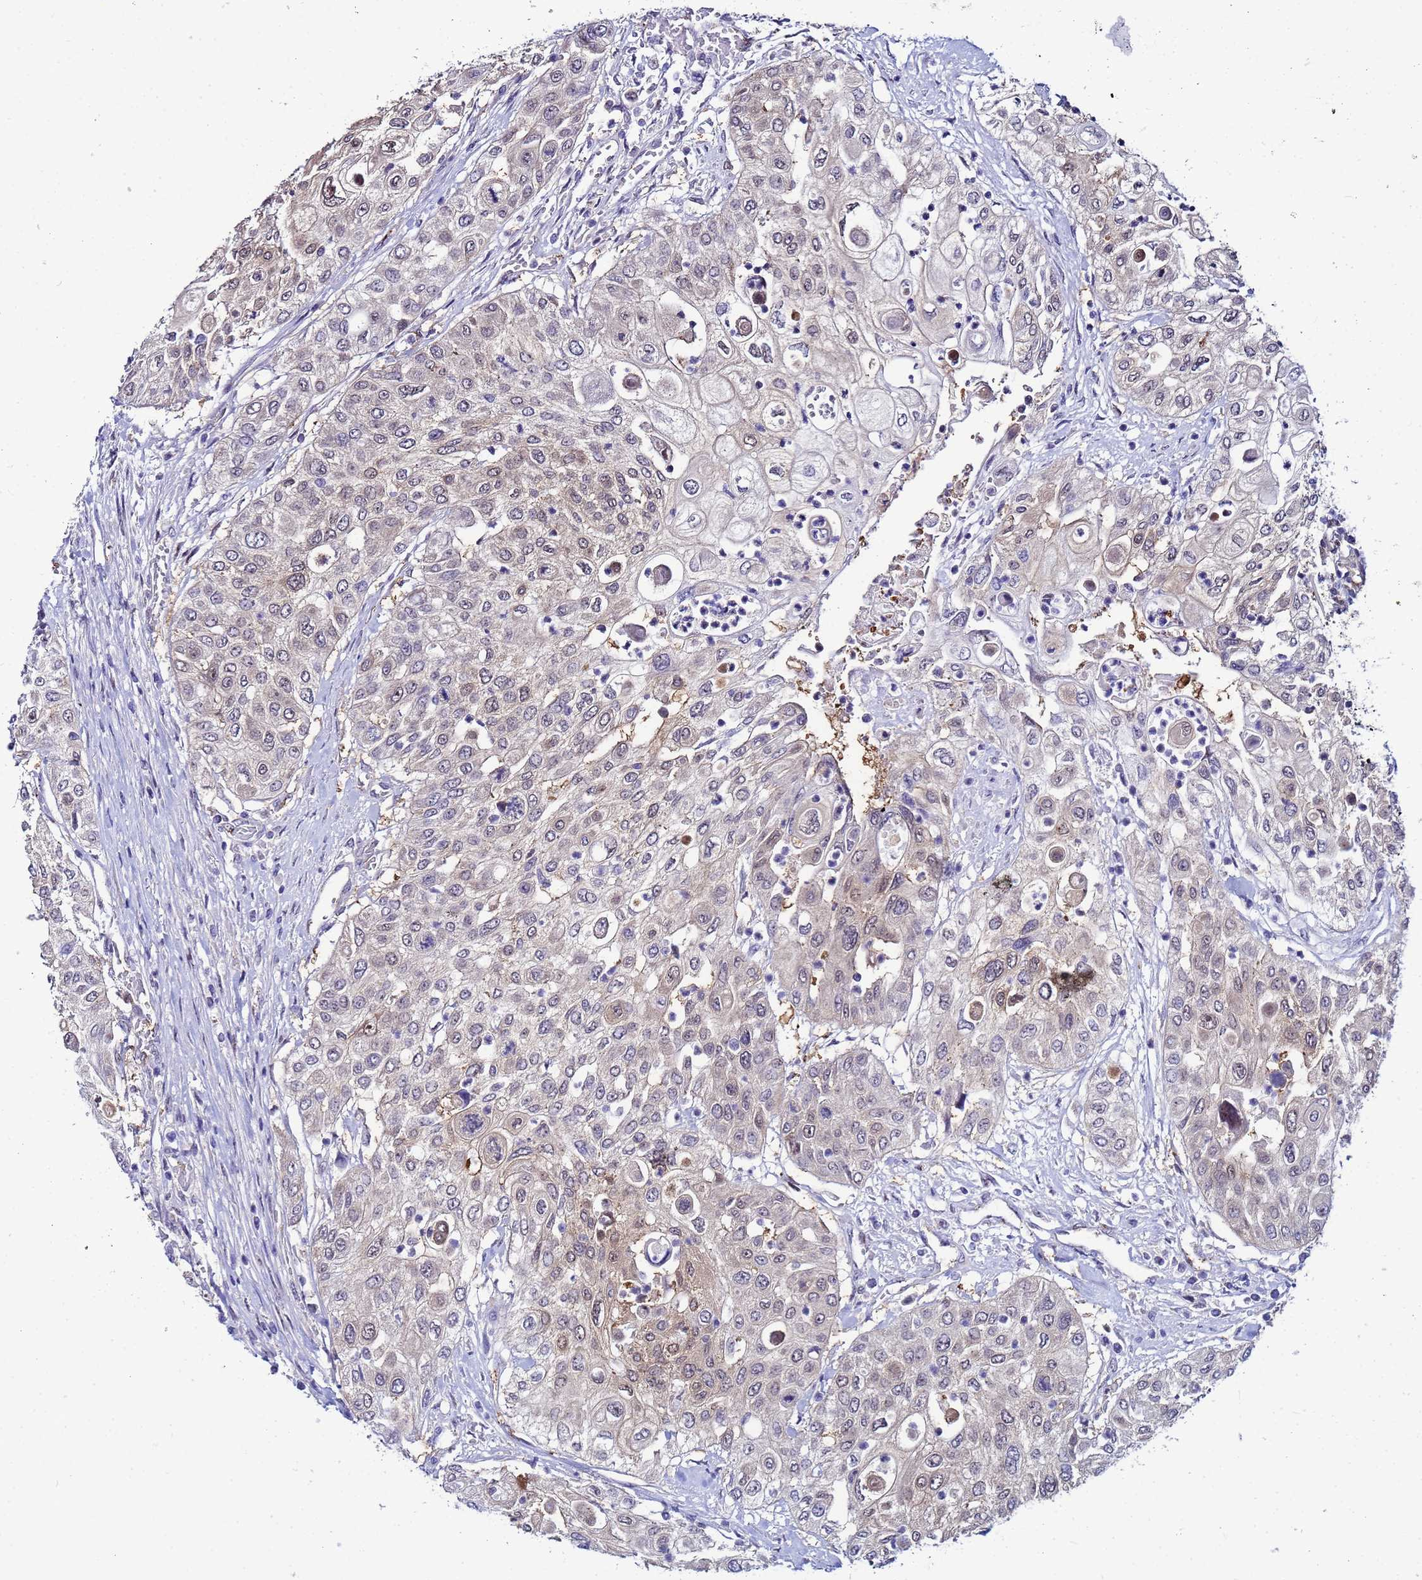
{"staining": {"intensity": "weak", "quantity": "<25%", "location": "cytoplasmic/membranous,nuclear"}, "tissue": "urothelial cancer", "cell_type": "Tumor cells", "image_type": "cancer", "snomed": [{"axis": "morphology", "description": "Urothelial carcinoma, High grade"}, {"axis": "topography", "description": "Urinary bladder"}], "caption": "Tumor cells are negative for brown protein staining in high-grade urothelial carcinoma.", "gene": "SLC25A37", "patient": {"sex": "female", "age": 79}}